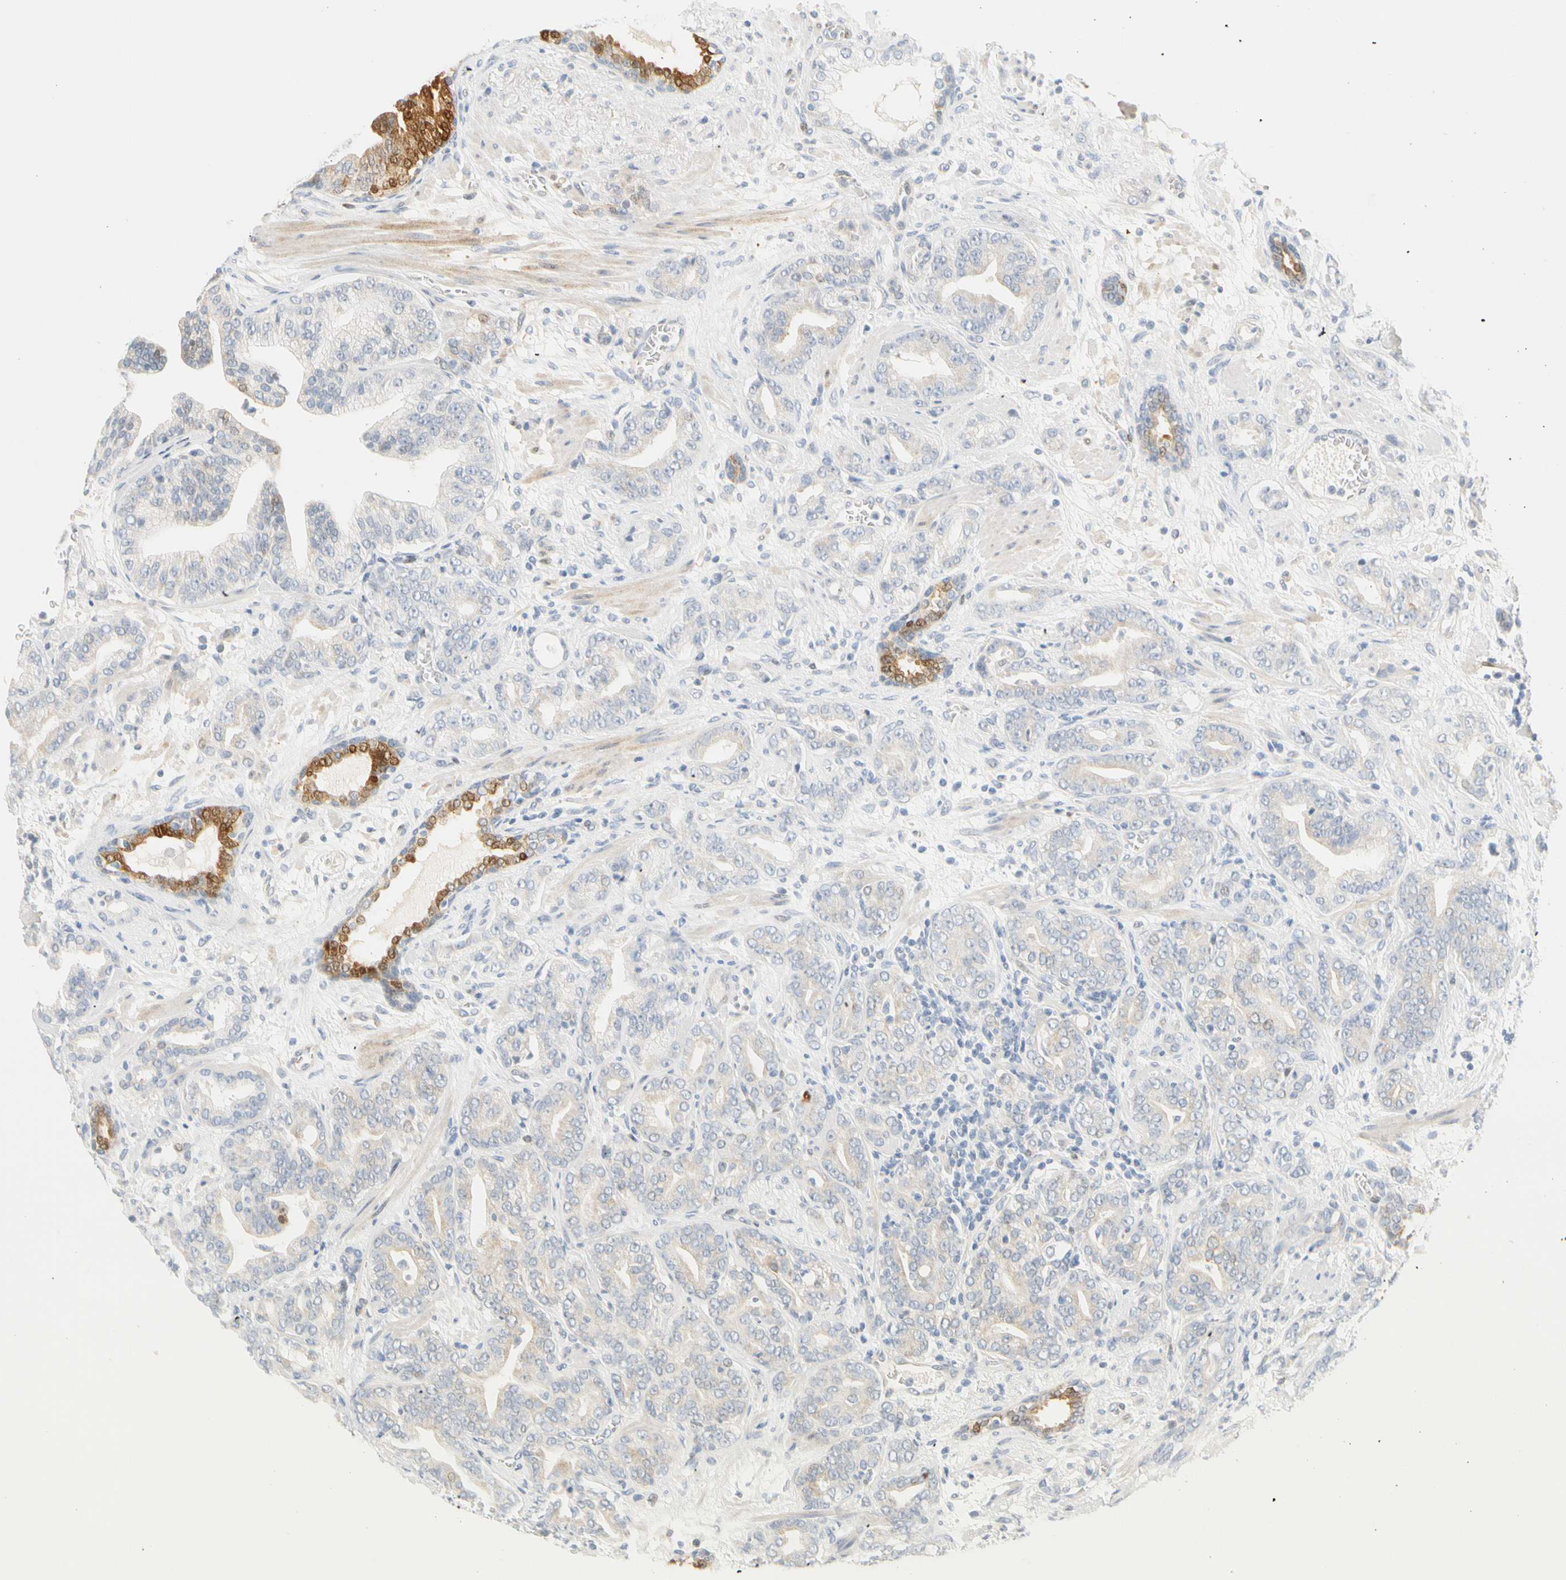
{"staining": {"intensity": "moderate", "quantity": "<25%", "location": "cytoplasmic/membranous,nuclear"}, "tissue": "prostate cancer", "cell_type": "Tumor cells", "image_type": "cancer", "snomed": [{"axis": "morphology", "description": "Adenocarcinoma, Low grade"}, {"axis": "topography", "description": "Prostate"}], "caption": "Moderate cytoplasmic/membranous and nuclear protein staining is identified in about <25% of tumor cells in prostate cancer.", "gene": "SELENBP1", "patient": {"sex": "male", "age": 63}}